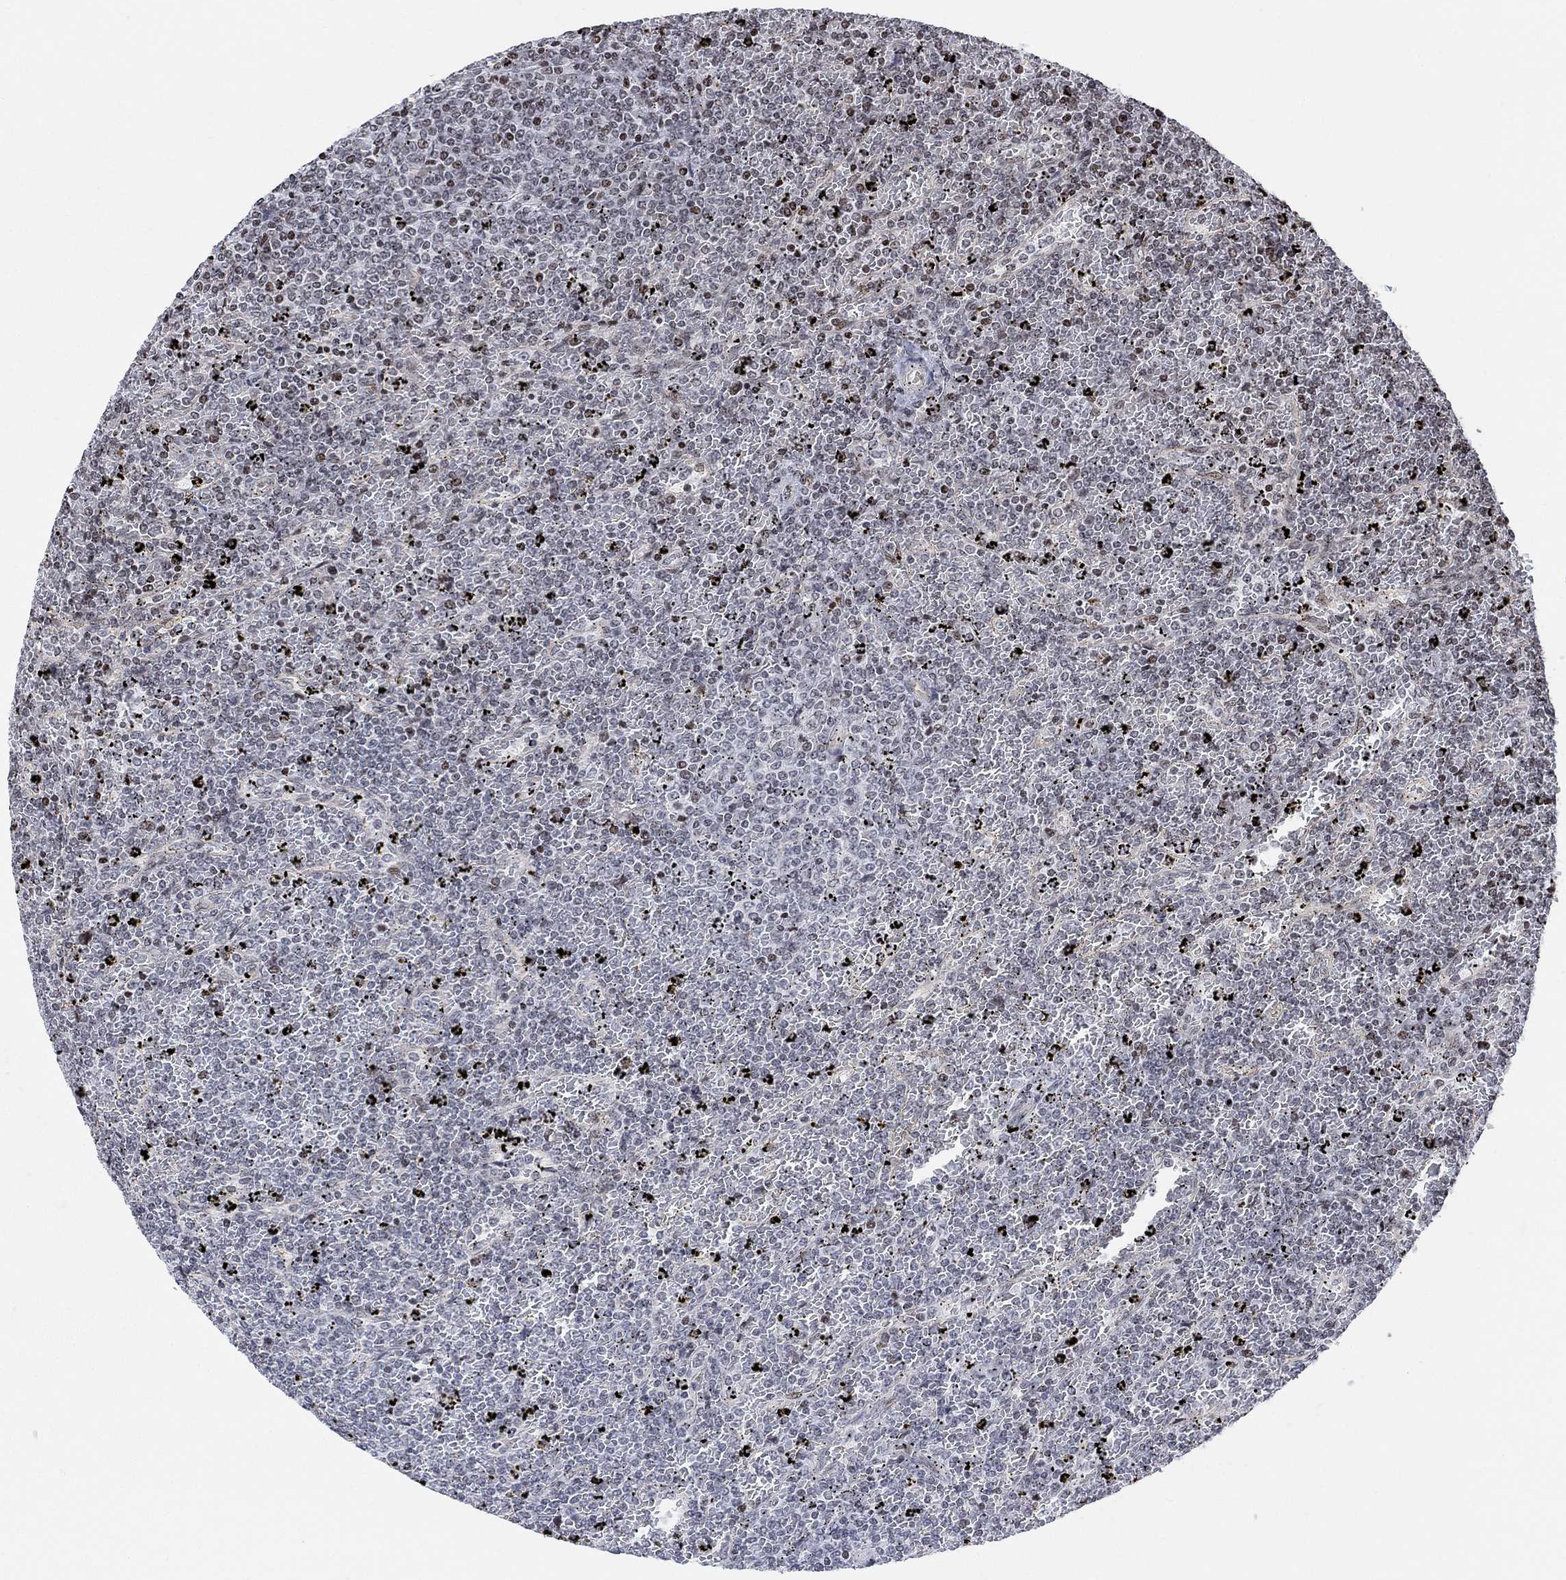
{"staining": {"intensity": "negative", "quantity": "none", "location": "none"}, "tissue": "lymphoma", "cell_type": "Tumor cells", "image_type": "cancer", "snomed": [{"axis": "morphology", "description": "Malignant lymphoma, non-Hodgkin's type, Low grade"}, {"axis": "topography", "description": "Spleen"}], "caption": "Micrograph shows no significant protein staining in tumor cells of lymphoma.", "gene": "ABHD14A", "patient": {"sex": "female", "age": 77}}